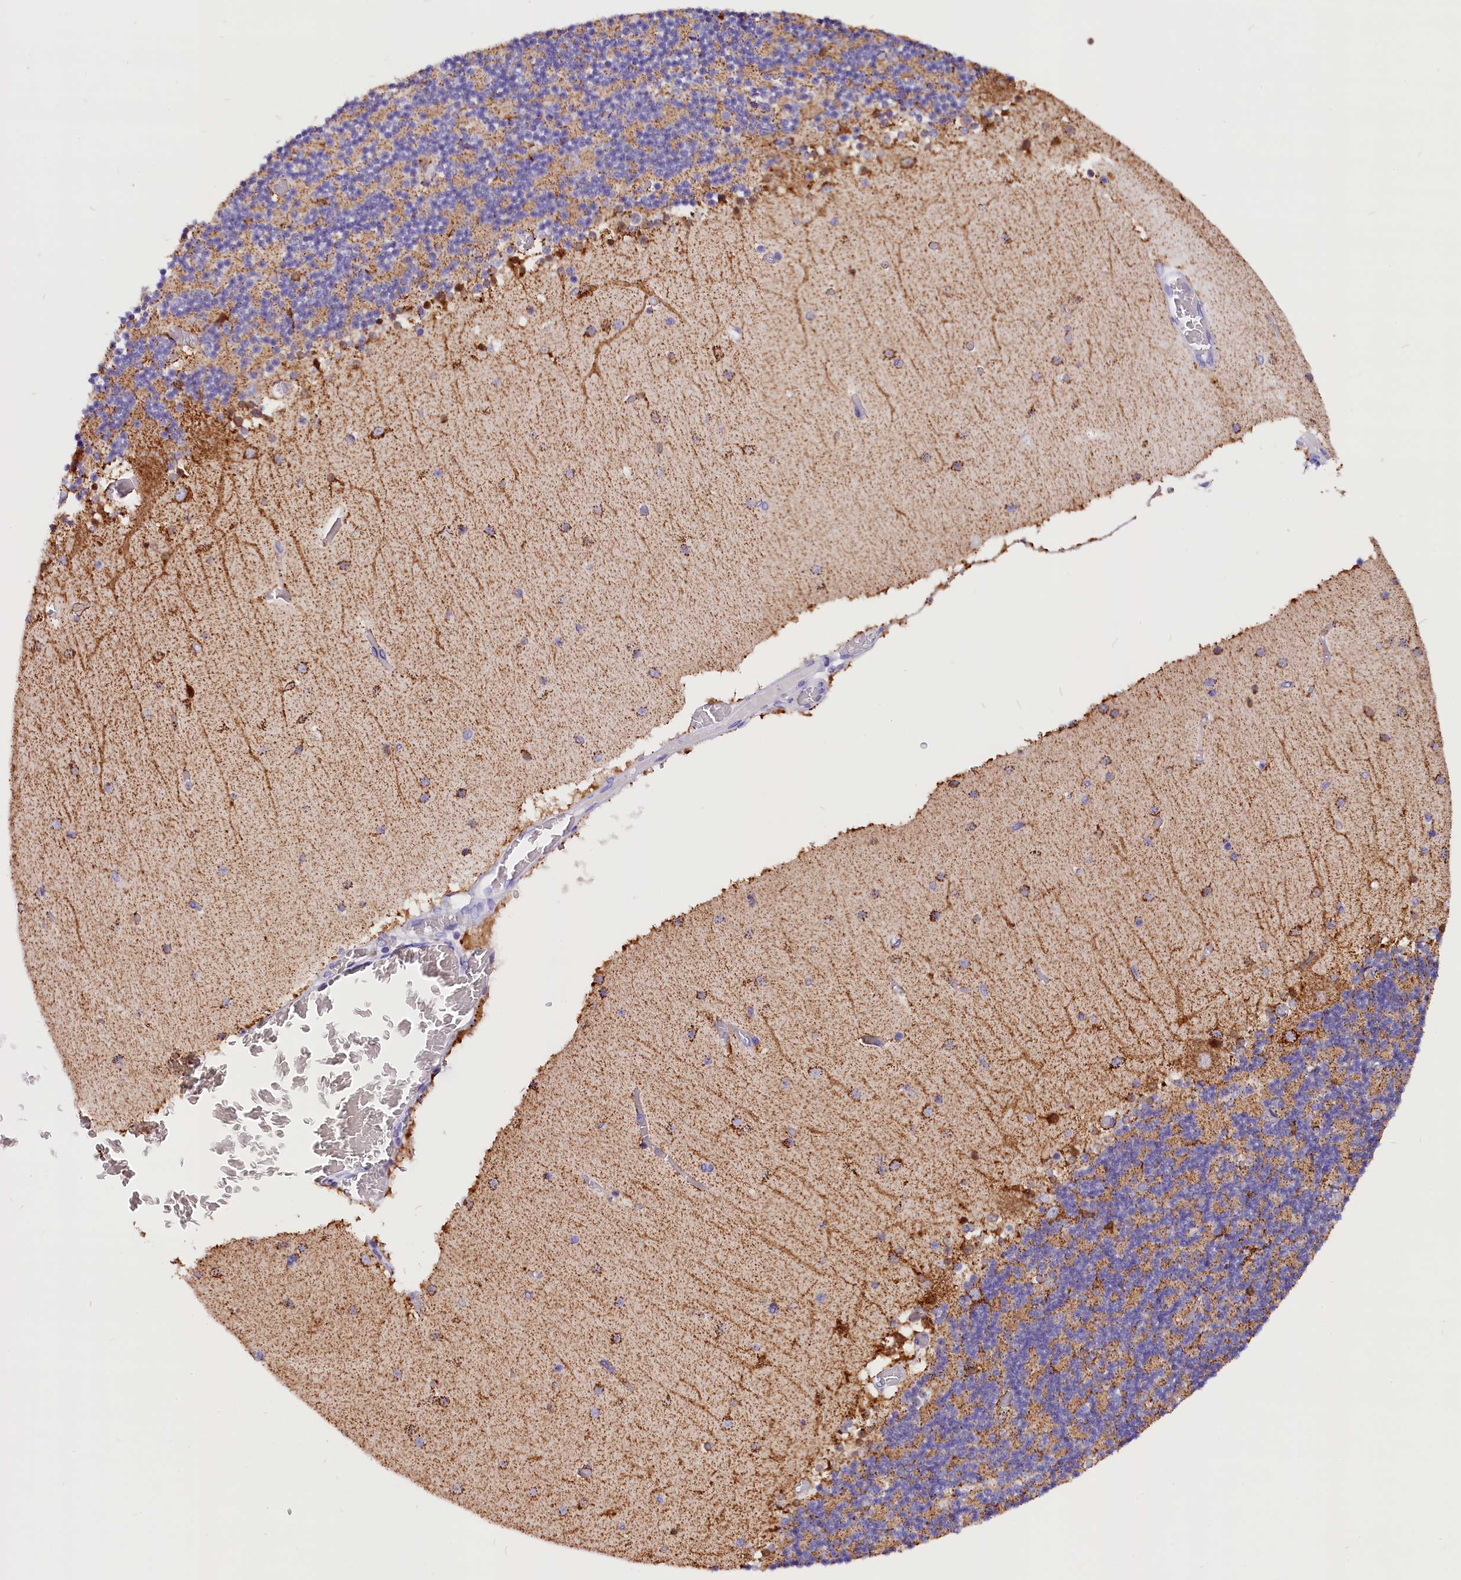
{"staining": {"intensity": "moderate", "quantity": ">75%", "location": "cytoplasmic/membranous"}, "tissue": "cerebellum", "cell_type": "Cells in granular layer", "image_type": "normal", "snomed": [{"axis": "morphology", "description": "Normal tissue, NOS"}, {"axis": "topography", "description": "Cerebellum"}], "caption": "Brown immunohistochemical staining in unremarkable human cerebellum exhibits moderate cytoplasmic/membranous expression in approximately >75% of cells in granular layer.", "gene": "ABAT", "patient": {"sex": "female", "age": 28}}